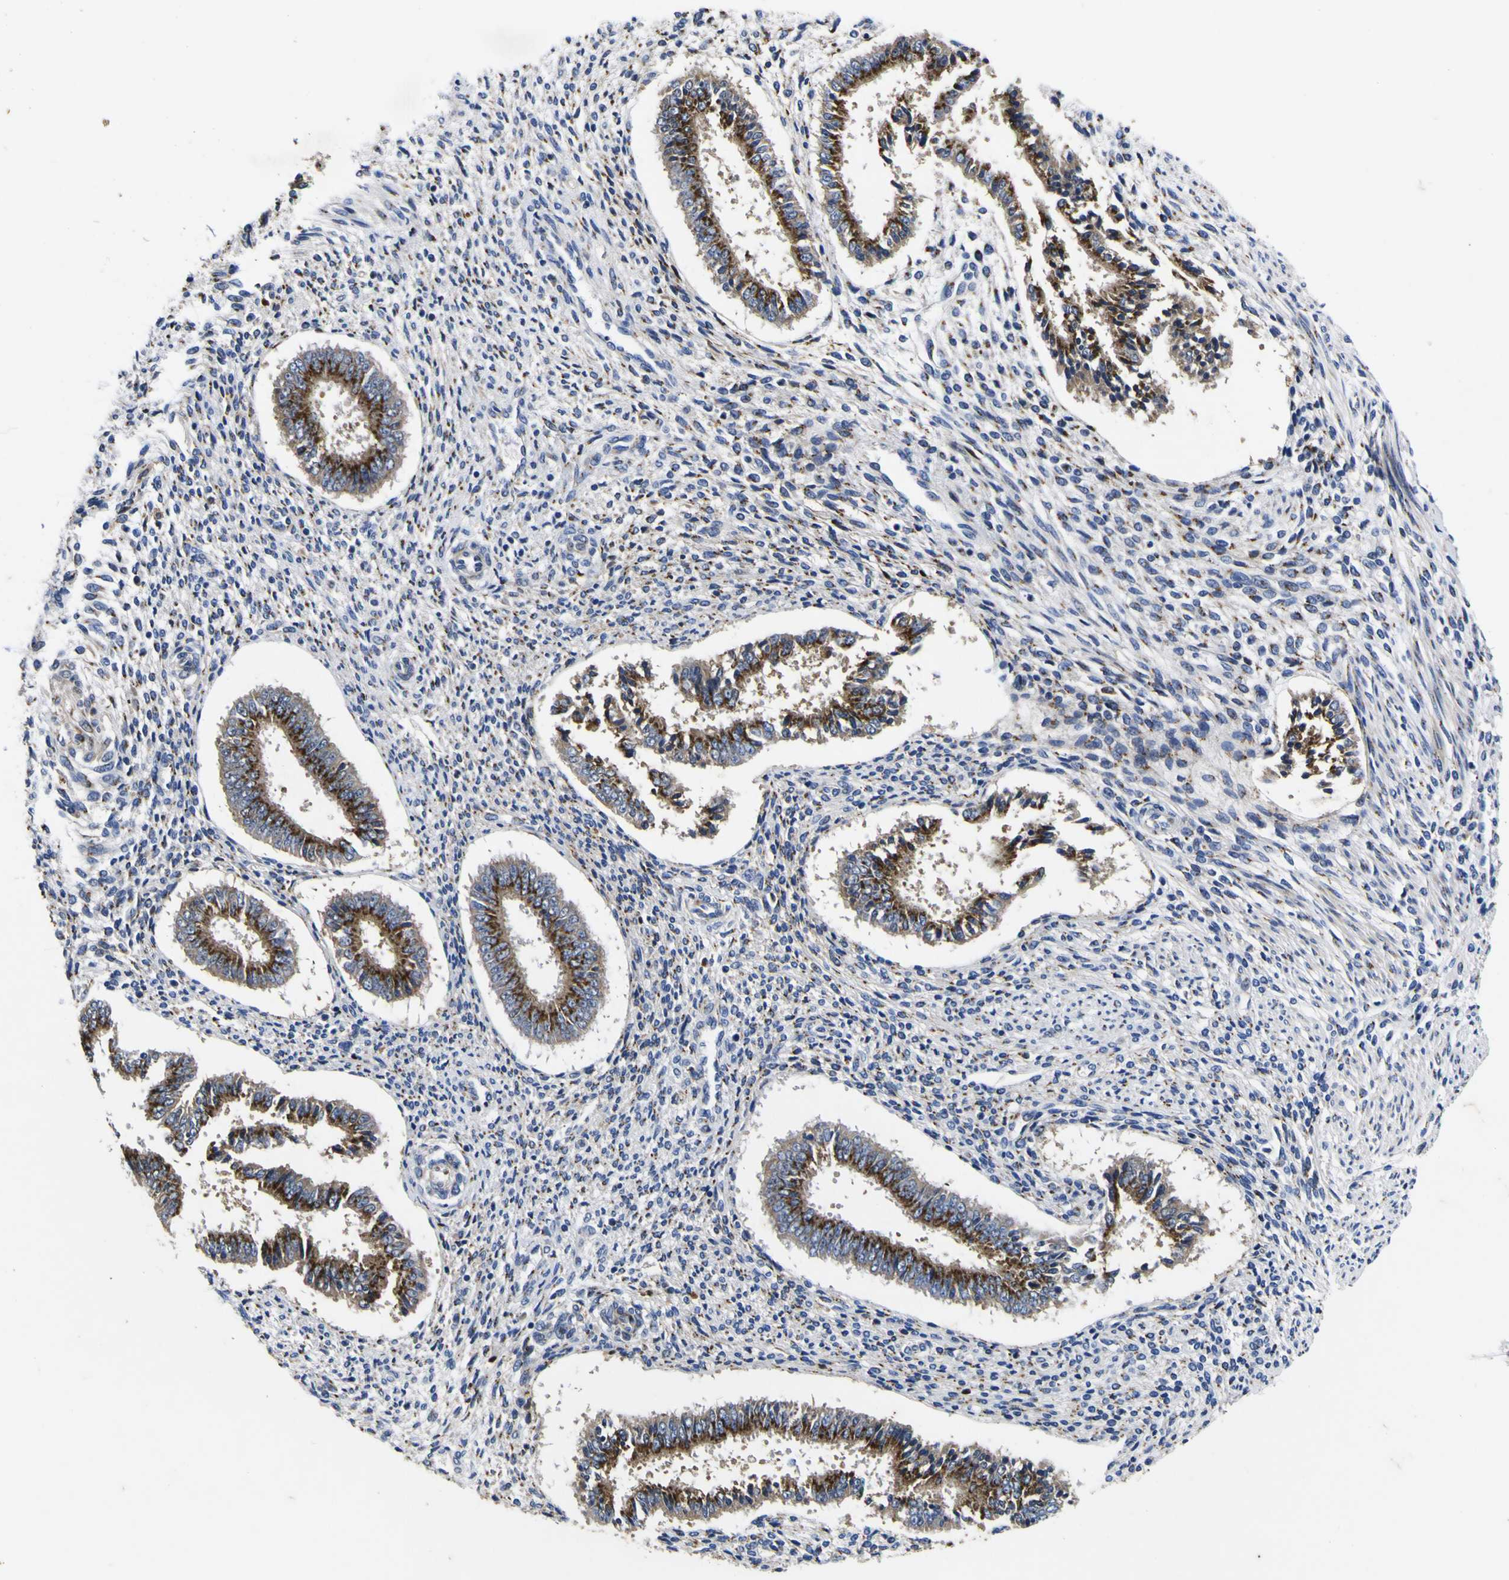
{"staining": {"intensity": "negative", "quantity": "none", "location": "none"}, "tissue": "endometrium", "cell_type": "Cells in endometrial stroma", "image_type": "normal", "snomed": [{"axis": "morphology", "description": "Normal tissue, NOS"}, {"axis": "topography", "description": "Endometrium"}], "caption": "Immunohistochemistry histopathology image of unremarkable endometrium: endometrium stained with DAB (3,3'-diaminobenzidine) exhibits no significant protein expression in cells in endometrial stroma. (IHC, brightfield microscopy, high magnification).", "gene": "COA1", "patient": {"sex": "female", "age": 44}}